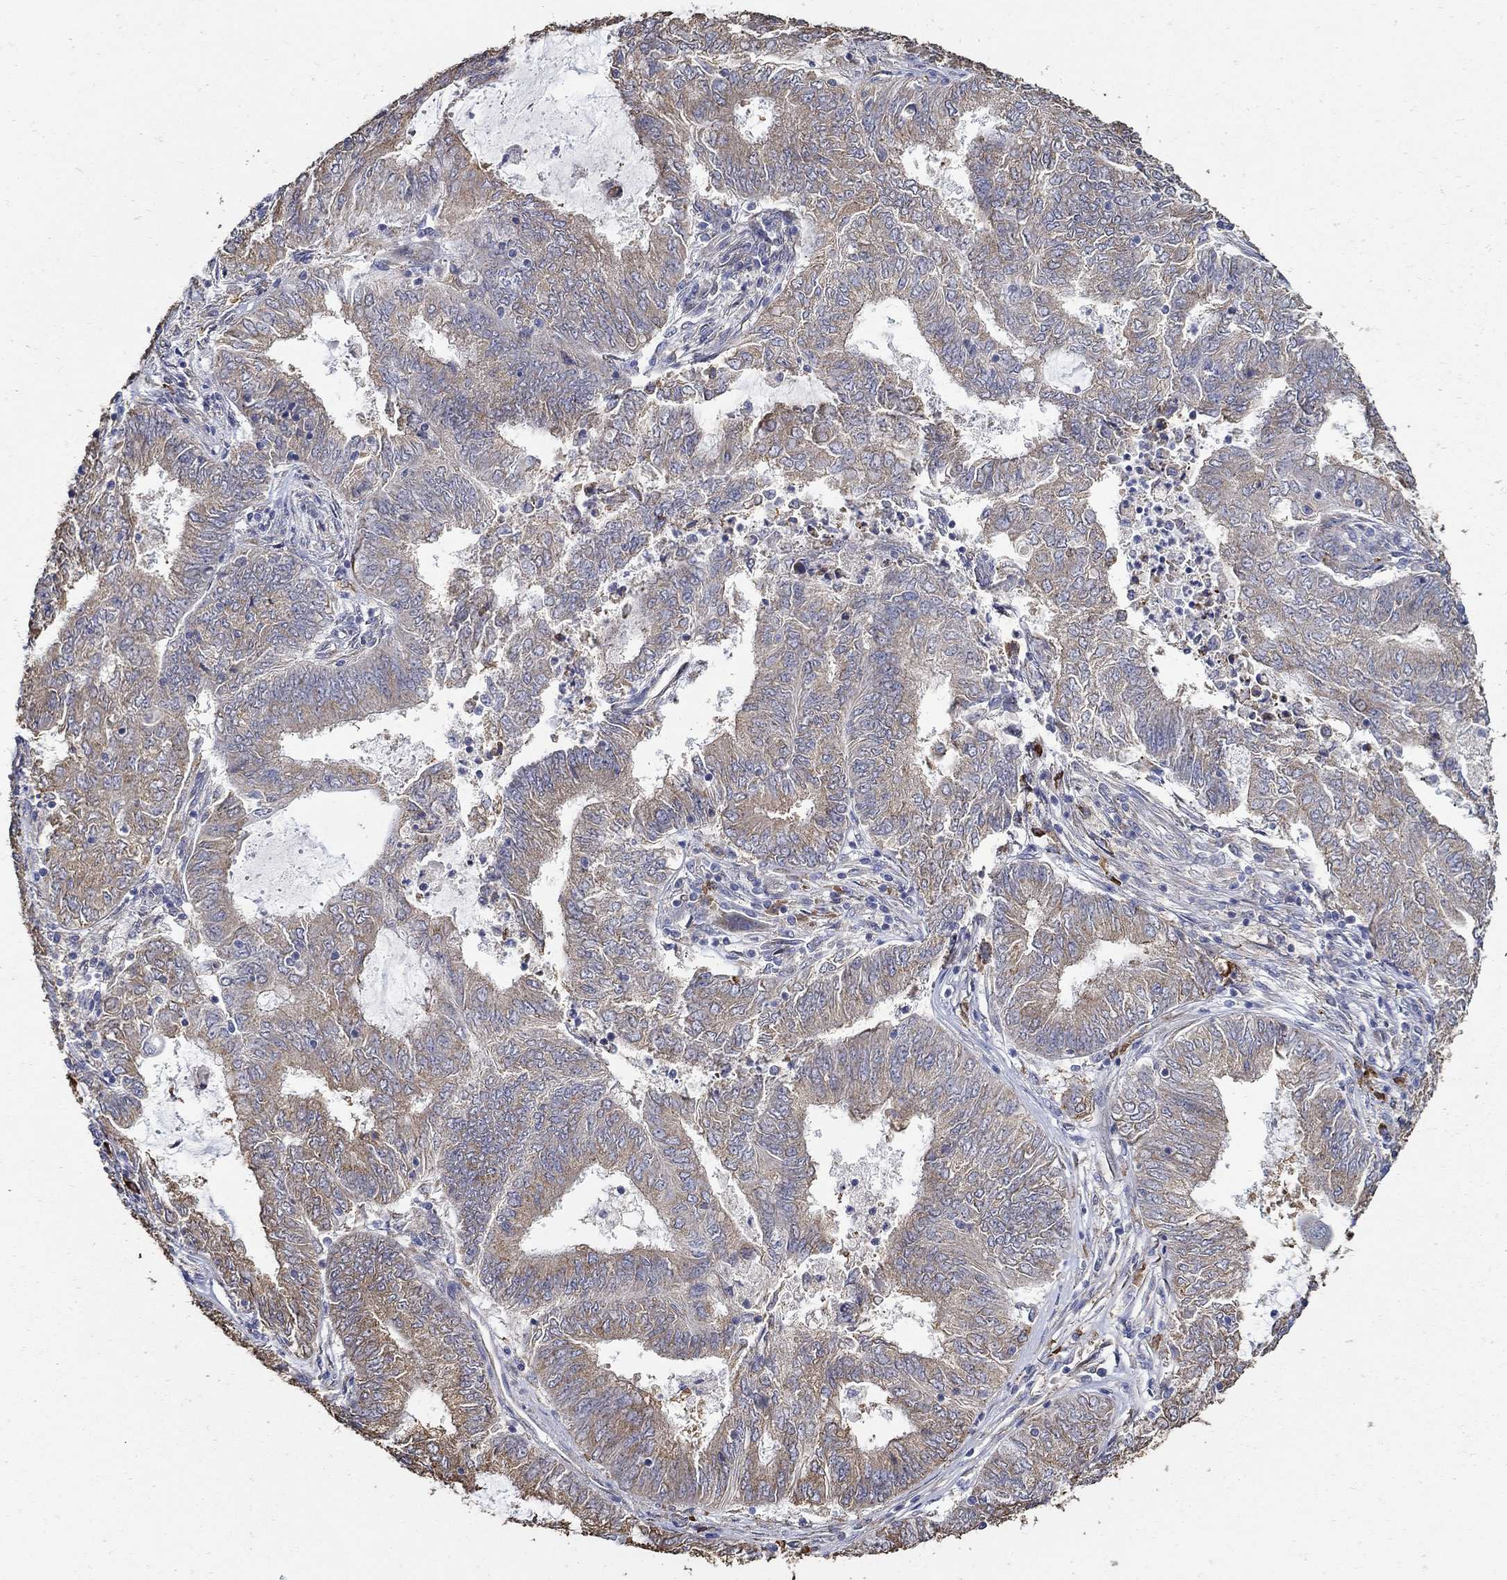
{"staining": {"intensity": "weak", "quantity": ">75%", "location": "cytoplasmic/membranous"}, "tissue": "endometrial cancer", "cell_type": "Tumor cells", "image_type": "cancer", "snomed": [{"axis": "morphology", "description": "Adenocarcinoma, NOS"}, {"axis": "topography", "description": "Endometrium"}], "caption": "Tumor cells exhibit weak cytoplasmic/membranous staining in about >75% of cells in endometrial cancer (adenocarcinoma).", "gene": "EMILIN3", "patient": {"sex": "female", "age": 62}}